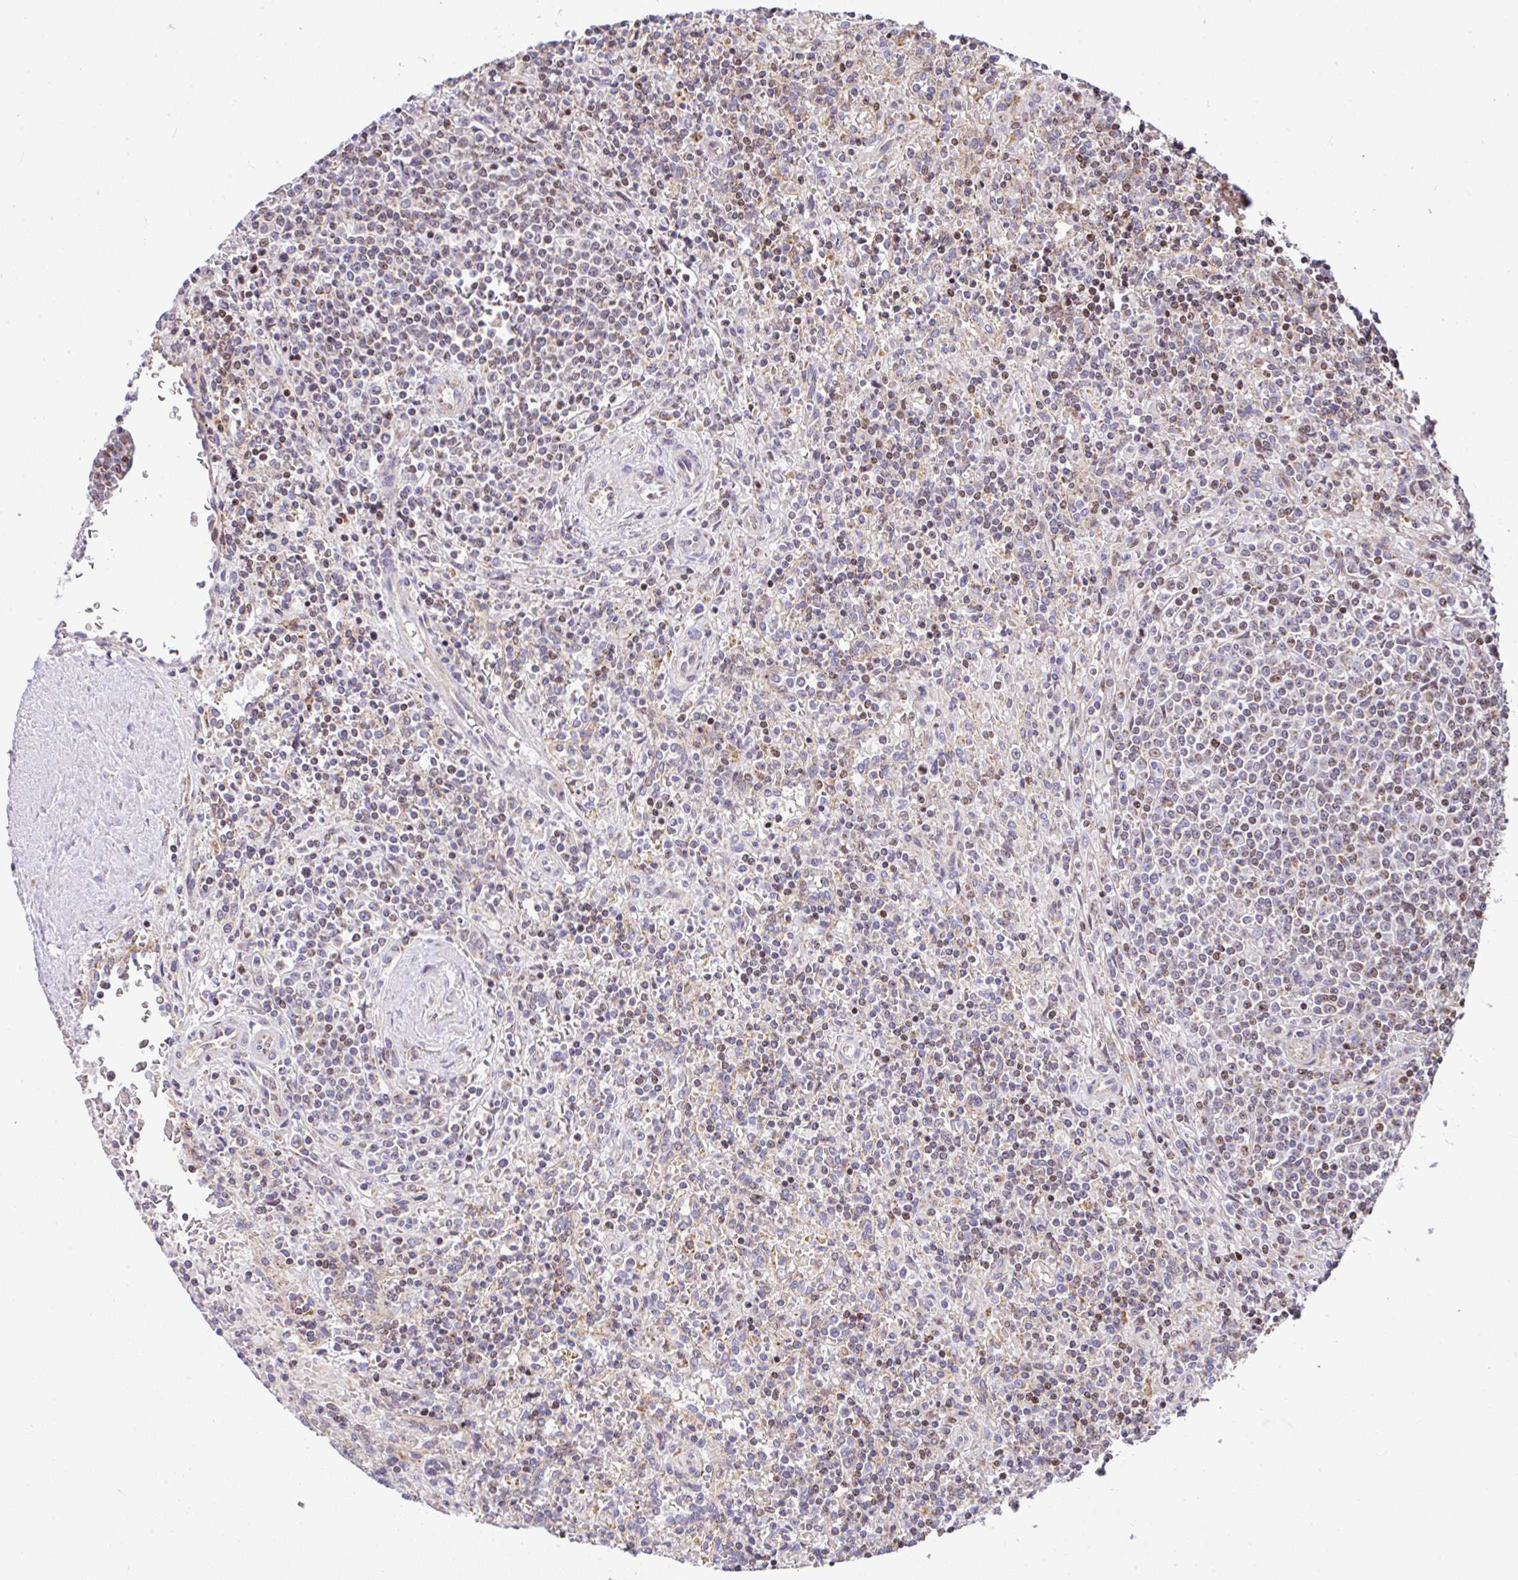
{"staining": {"intensity": "negative", "quantity": "none", "location": "none"}, "tissue": "lymphoma", "cell_type": "Tumor cells", "image_type": "cancer", "snomed": [{"axis": "morphology", "description": "Malignant lymphoma, non-Hodgkin's type, Low grade"}, {"axis": "topography", "description": "Spleen"}], "caption": "Tumor cells are negative for protein expression in human lymphoma.", "gene": "FIGNL1", "patient": {"sex": "male", "age": 67}}